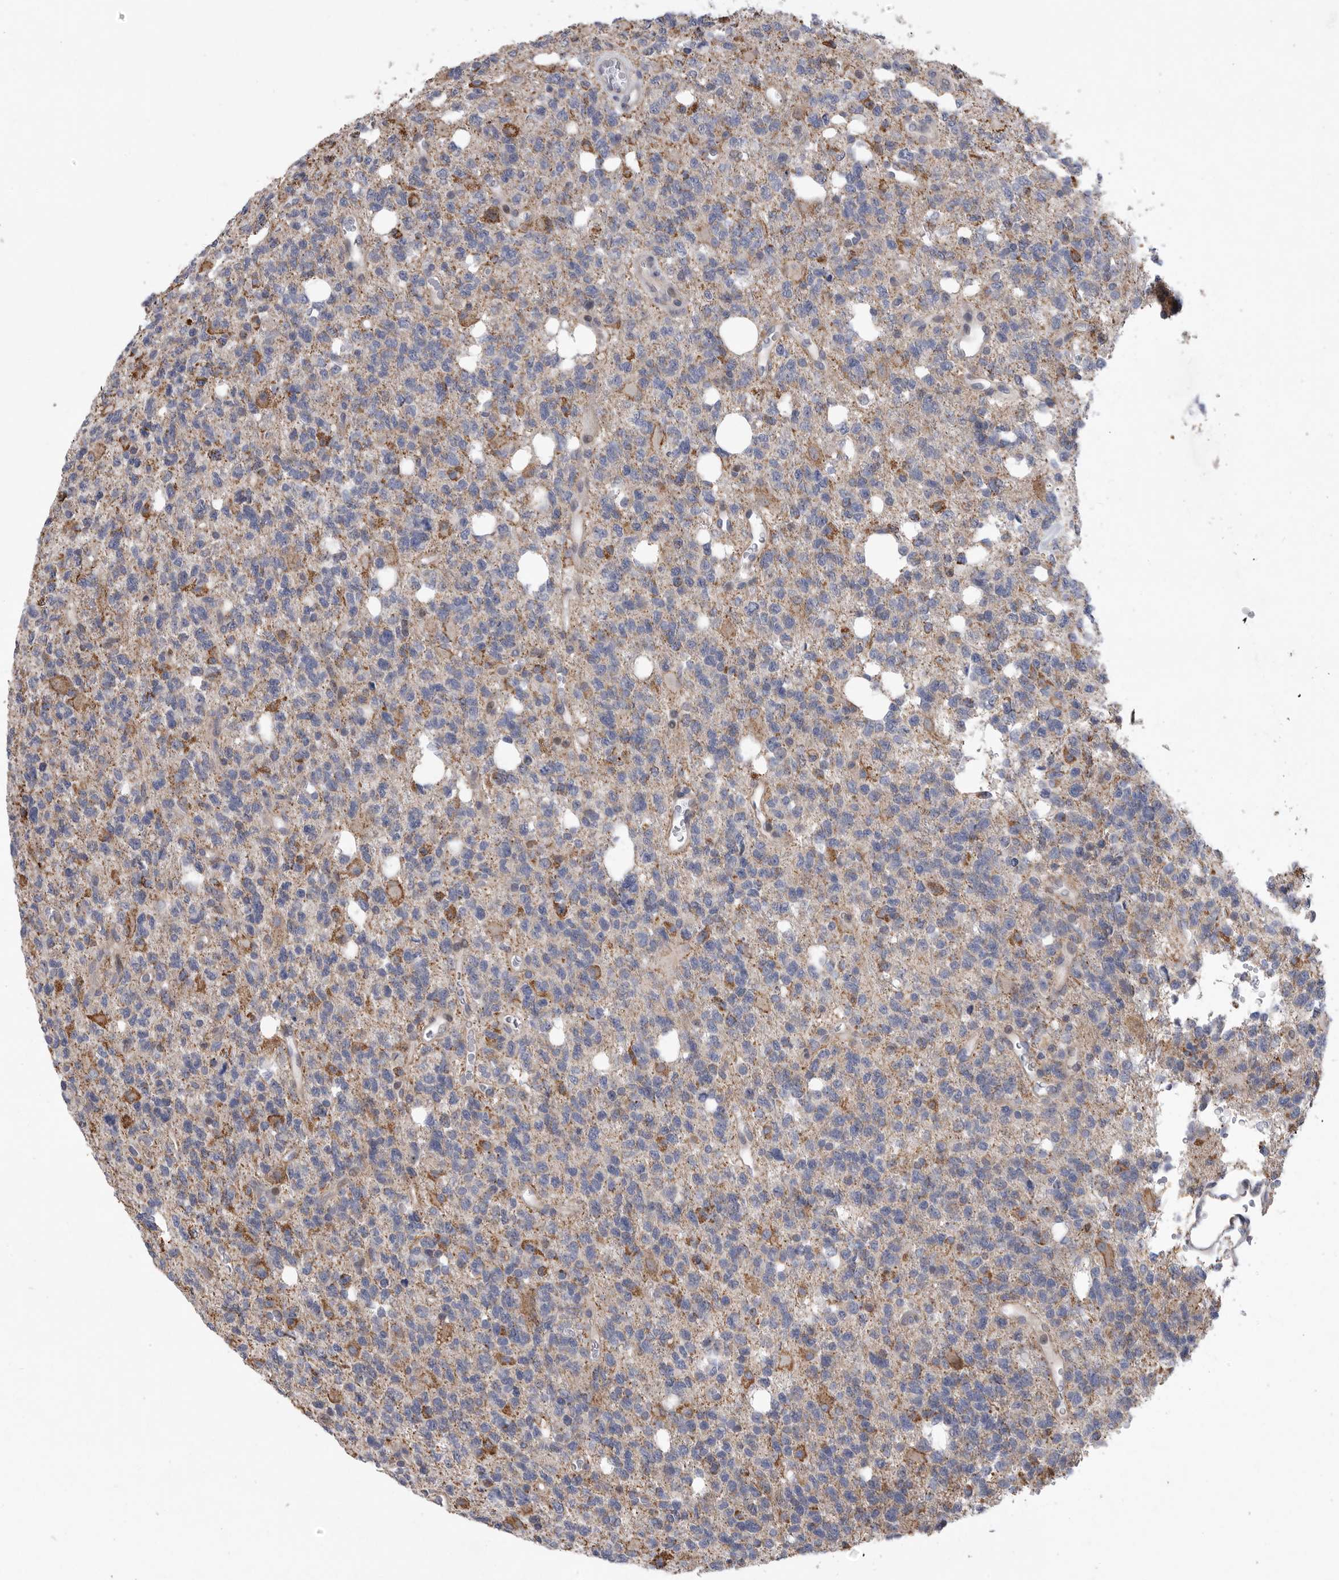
{"staining": {"intensity": "moderate", "quantity": "<25%", "location": "cytoplasmic/membranous"}, "tissue": "glioma", "cell_type": "Tumor cells", "image_type": "cancer", "snomed": [{"axis": "morphology", "description": "Glioma, malignant, High grade"}, {"axis": "topography", "description": "Brain"}], "caption": "Glioma stained with a protein marker shows moderate staining in tumor cells.", "gene": "MPZL1", "patient": {"sex": "female", "age": 62}}